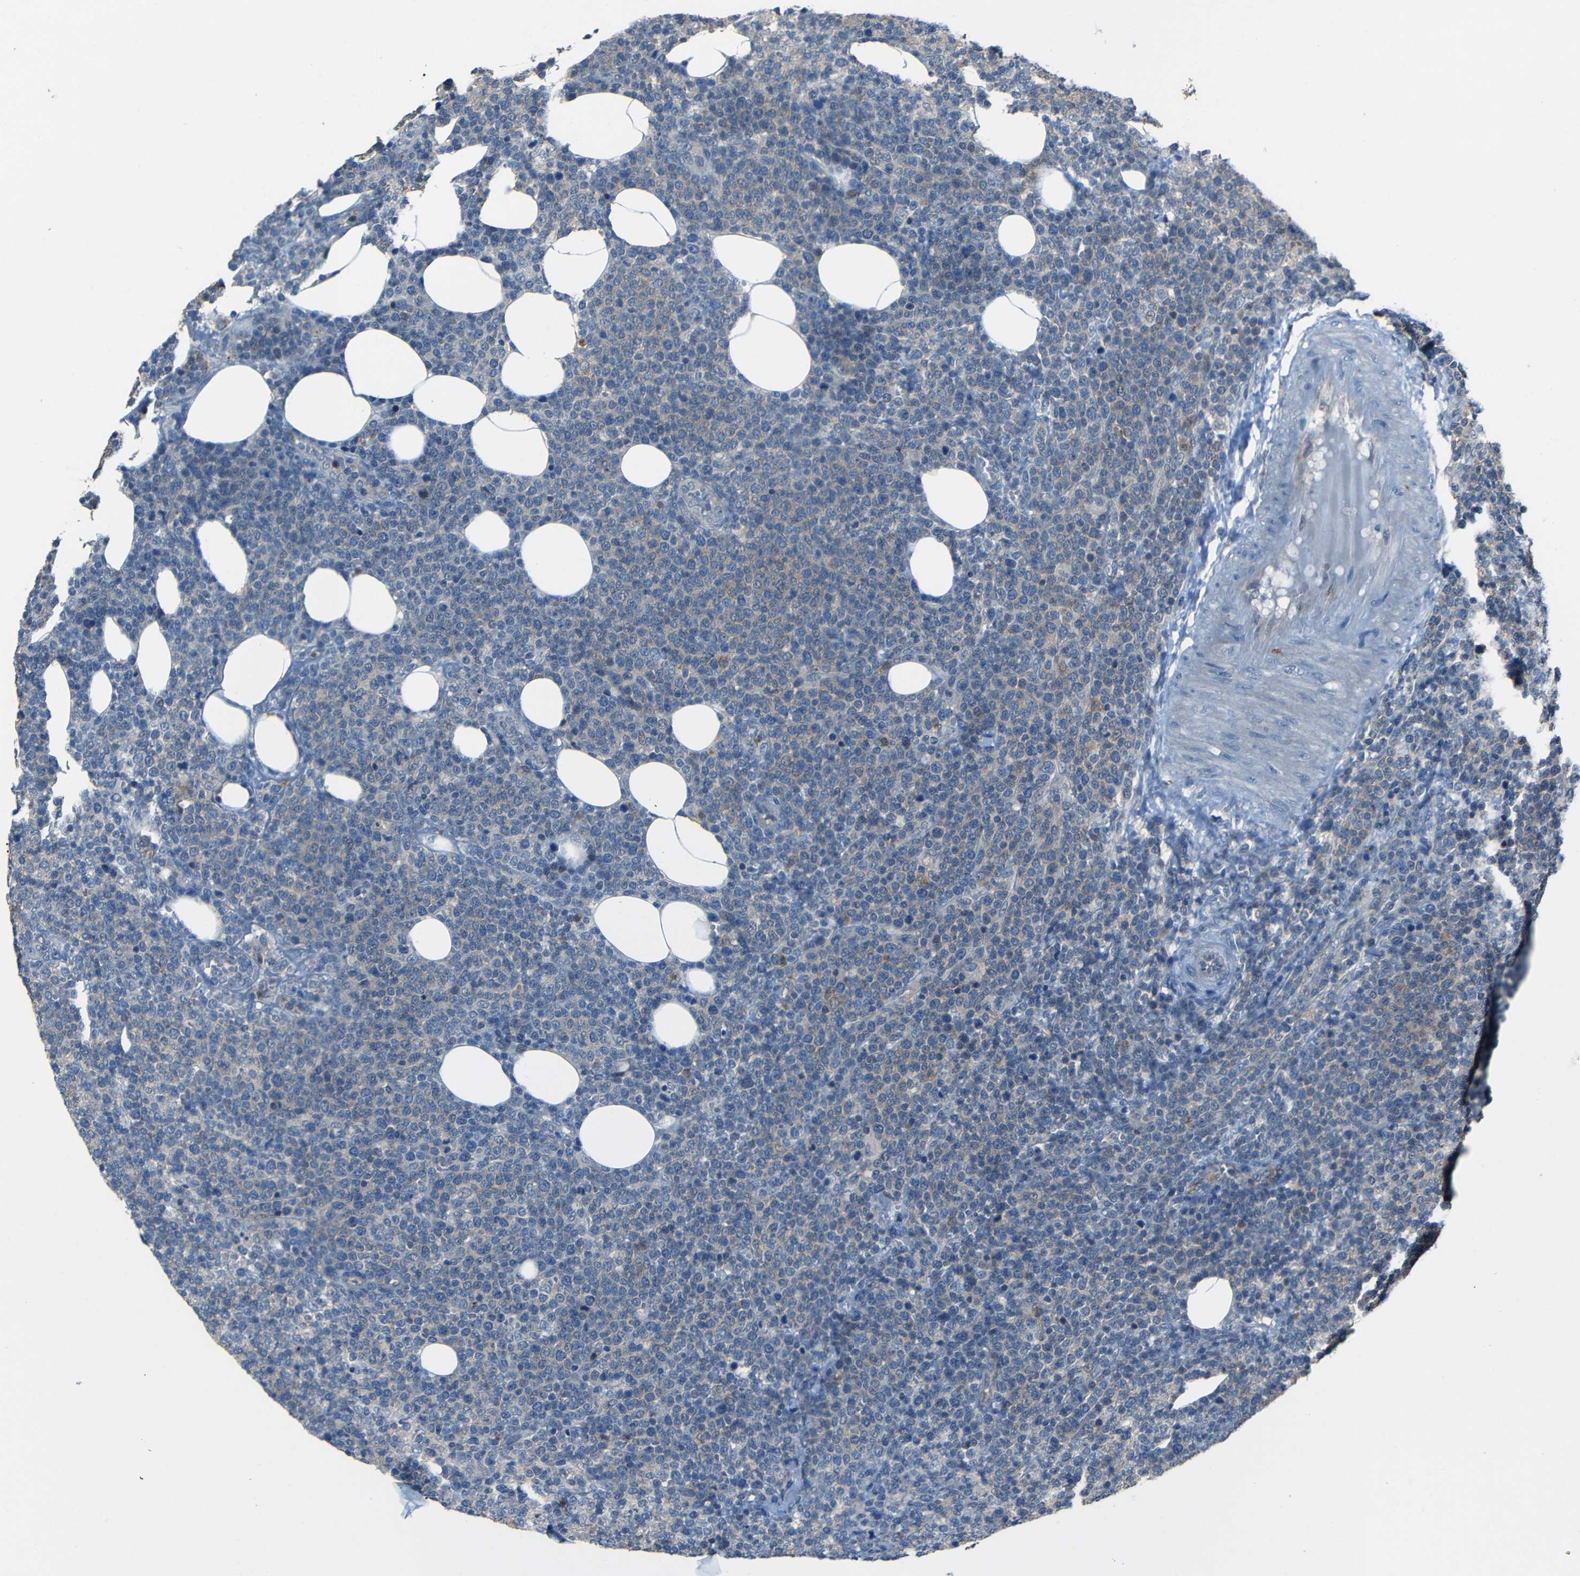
{"staining": {"intensity": "negative", "quantity": "none", "location": "none"}, "tissue": "lymphoma", "cell_type": "Tumor cells", "image_type": "cancer", "snomed": [{"axis": "morphology", "description": "Malignant lymphoma, non-Hodgkin's type, High grade"}, {"axis": "topography", "description": "Lymph node"}], "caption": "This histopathology image is of high-grade malignant lymphoma, non-Hodgkin's type stained with immunohistochemistry (IHC) to label a protein in brown with the nuclei are counter-stained blue. There is no positivity in tumor cells.", "gene": "DNAJC5", "patient": {"sex": "male", "age": 61}}